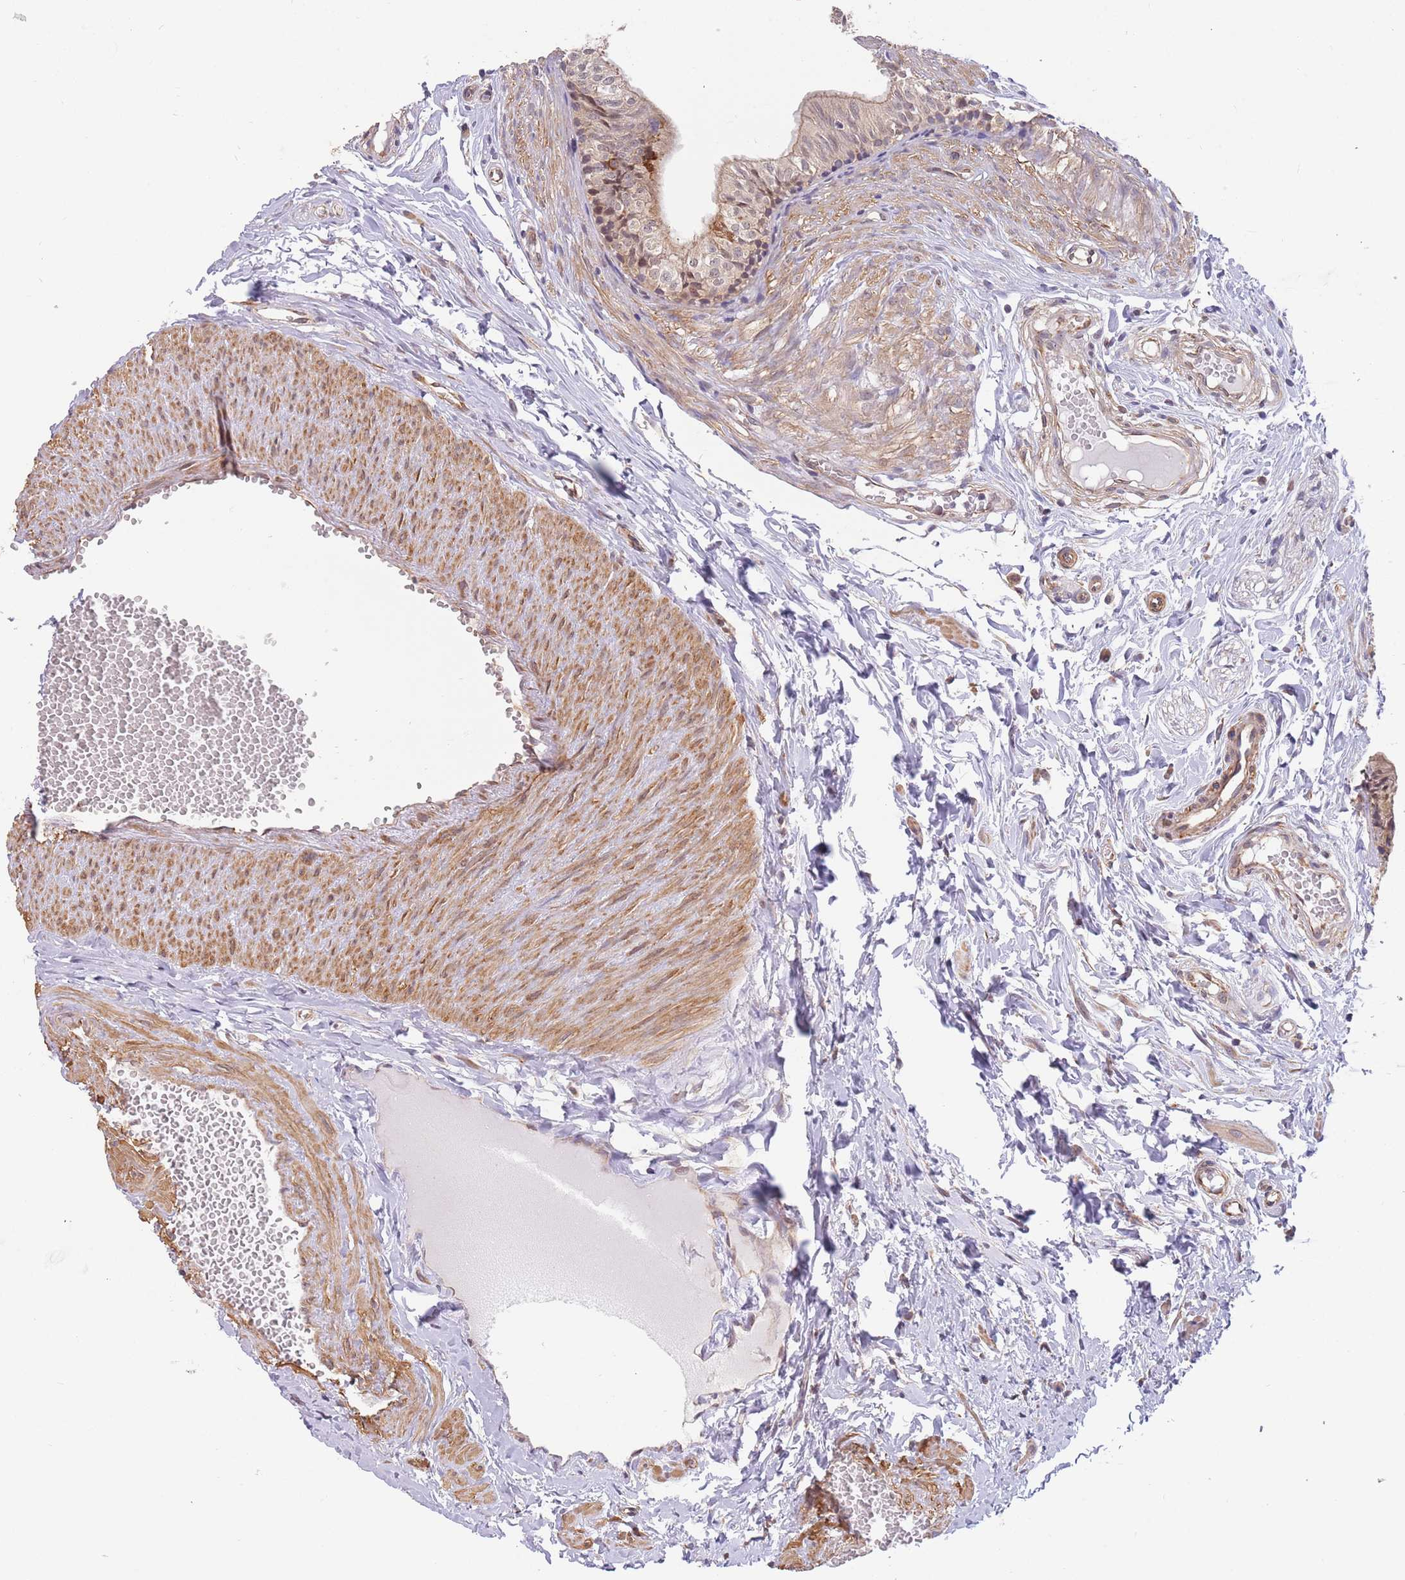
{"staining": {"intensity": "weak", "quantity": ">75%", "location": "cytoplasmic/membranous,nuclear"}, "tissue": "epididymis", "cell_type": "Glandular cells", "image_type": "normal", "snomed": [{"axis": "morphology", "description": "Normal tissue, NOS"}, {"axis": "topography", "description": "Epididymis"}], "caption": "There is low levels of weak cytoplasmic/membranous,nuclear staining in glandular cells of normal epididymis, as demonstrated by immunohistochemical staining (brown color).", "gene": "UQCC3", "patient": {"sex": "male", "age": 37}}